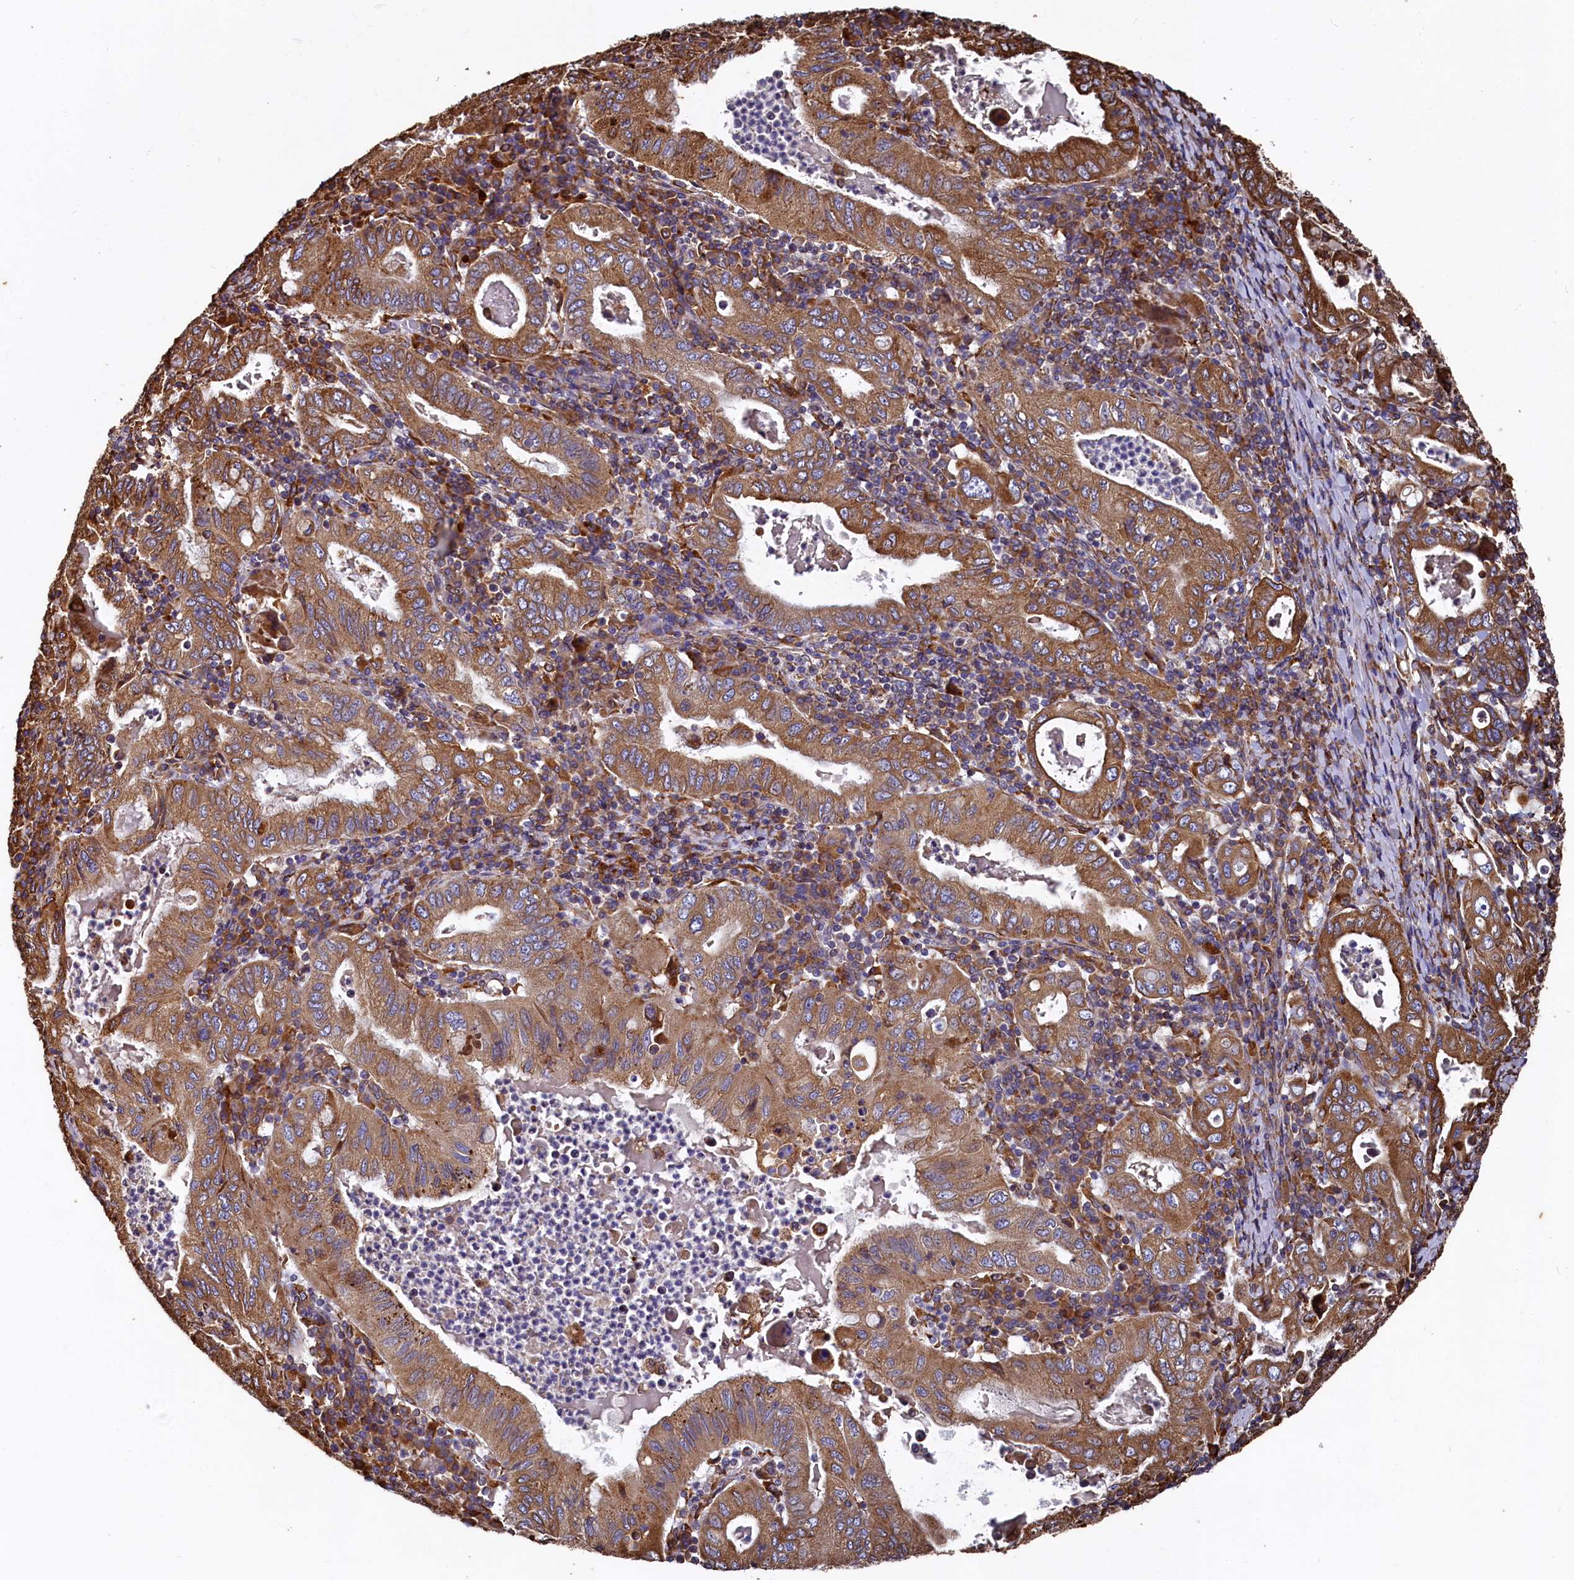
{"staining": {"intensity": "strong", "quantity": ">75%", "location": "cytoplasmic/membranous"}, "tissue": "stomach cancer", "cell_type": "Tumor cells", "image_type": "cancer", "snomed": [{"axis": "morphology", "description": "Normal tissue, NOS"}, {"axis": "morphology", "description": "Adenocarcinoma, NOS"}, {"axis": "topography", "description": "Esophagus"}, {"axis": "topography", "description": "Stomach, upper"}, {"axis": "topography", "description": "Peripheral nerve tissue"}], "caption": "Human adenocarcinoma (stomach) stained with a protein marker demonstrates strong staining in tumor cells.", "gene": "NEURL1B", "patient": {"sex": "male", "age": 62}}